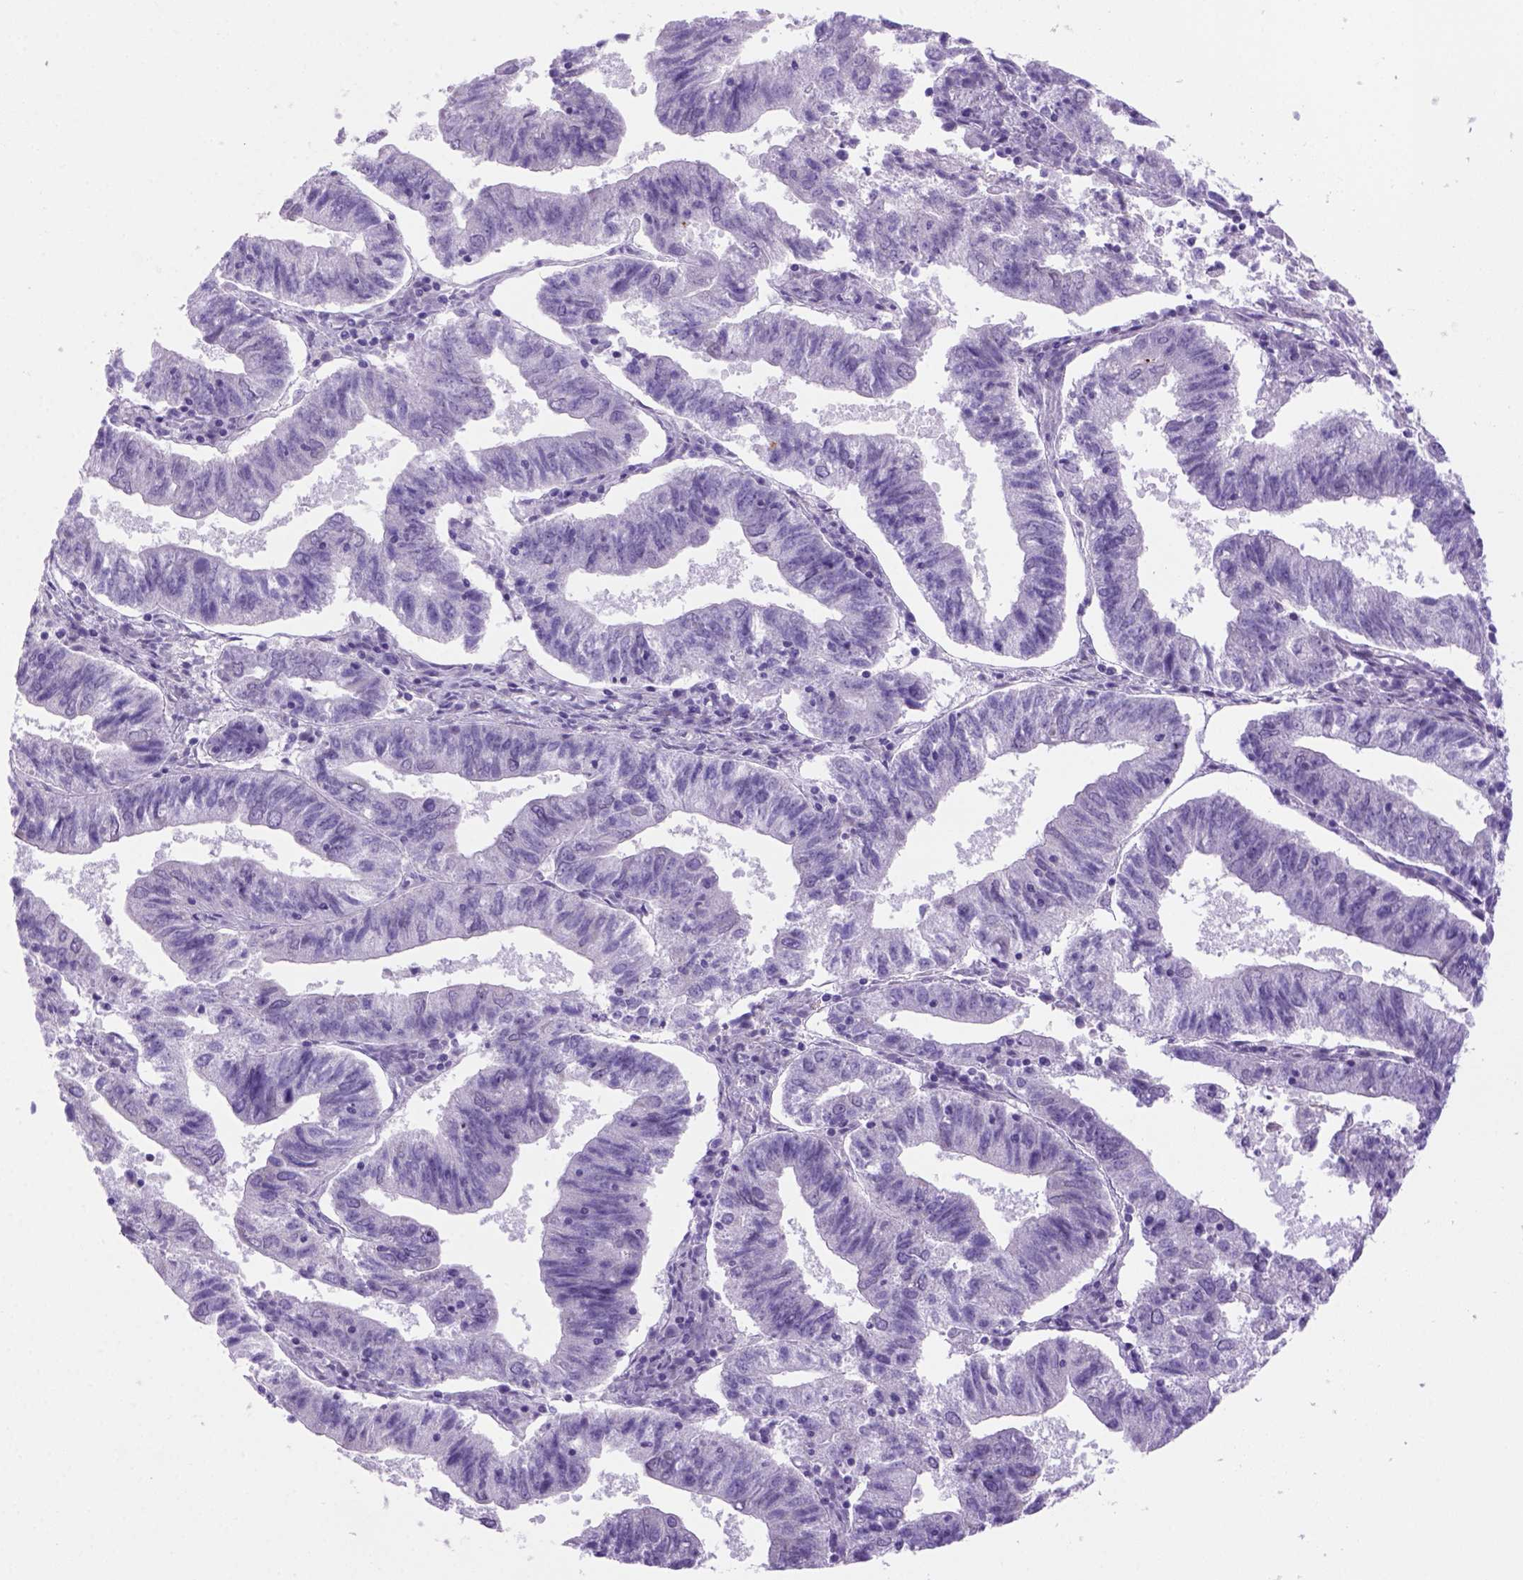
{"staining": {"intensity": "negative", "quantity": "none", "location": "none"}, "tissue": "endometrial cancer", "cell_type": "Tumor cells", "image_type": "cancer", "snomed": [{"axis": "morphology", "description": "Adenocarcinoma, NOS"}, {"axis": "topography", "description": "Endometrium"}], "caption": "This is an immunohistochemistry histopathology image of human endometrial adenocarcinoma. There is no expression in tumor cells.", "gene": "DNAH11", "patient": {"sex": "female", "age": 82}}